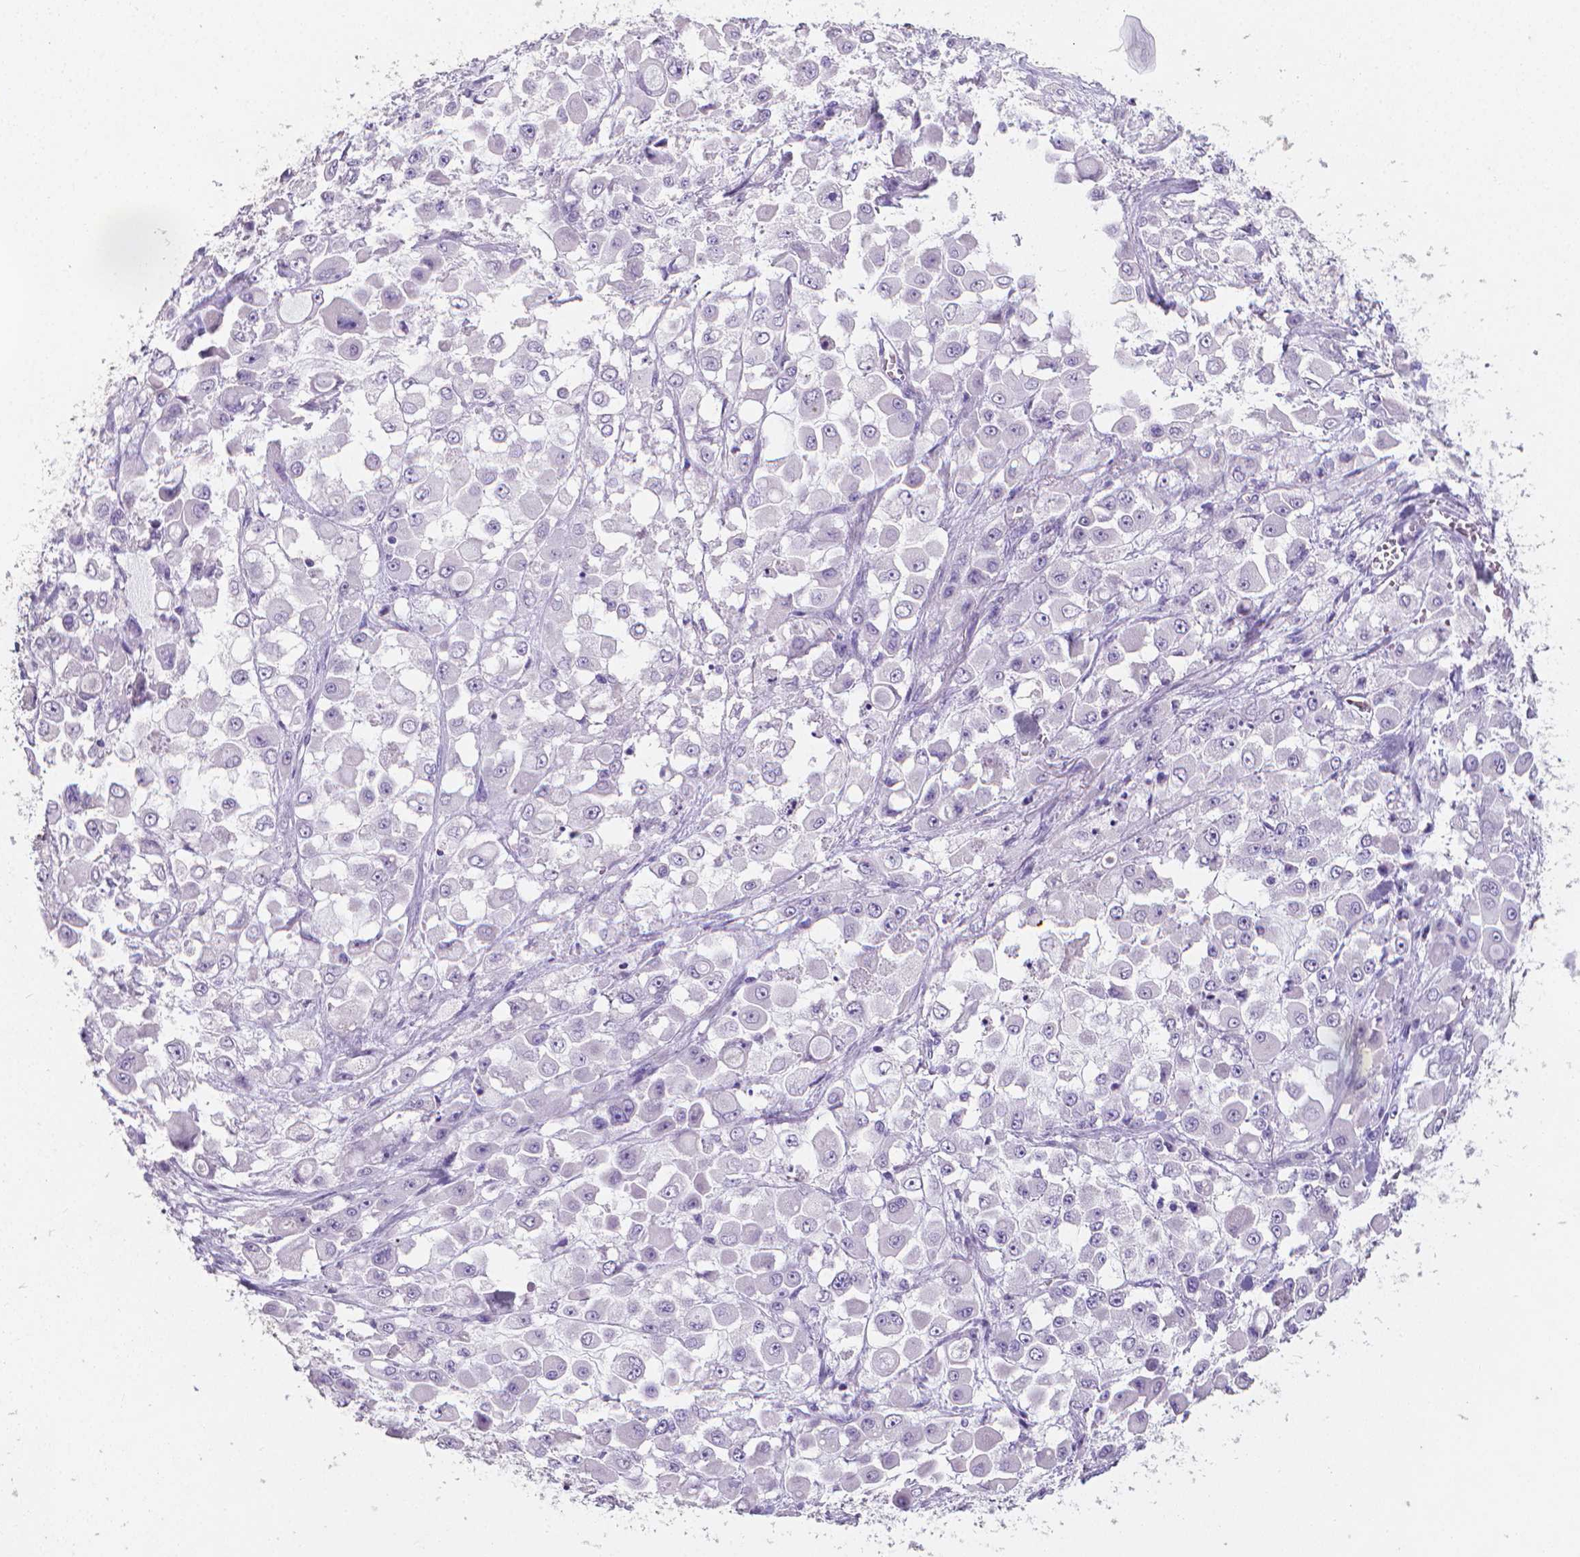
{"staining": {"intensity": "negative", "quantity": "none", "location": "none"}, "tissue": "stomach cancer", "cell_type": "Tumor cells", "image_type": "cancer", "snomed": [{"axis": "morphology", "description": "Adenocarcinoma, NOS"}, {"axis": "topography", "description": "Stomach"}], "caption": "Protein analysis of stomach adenocarcinoma exhibits no significant staining in tumor cells.", "gene": "XPNPEP2", "patient": {"sex": "female", "age": 76}}